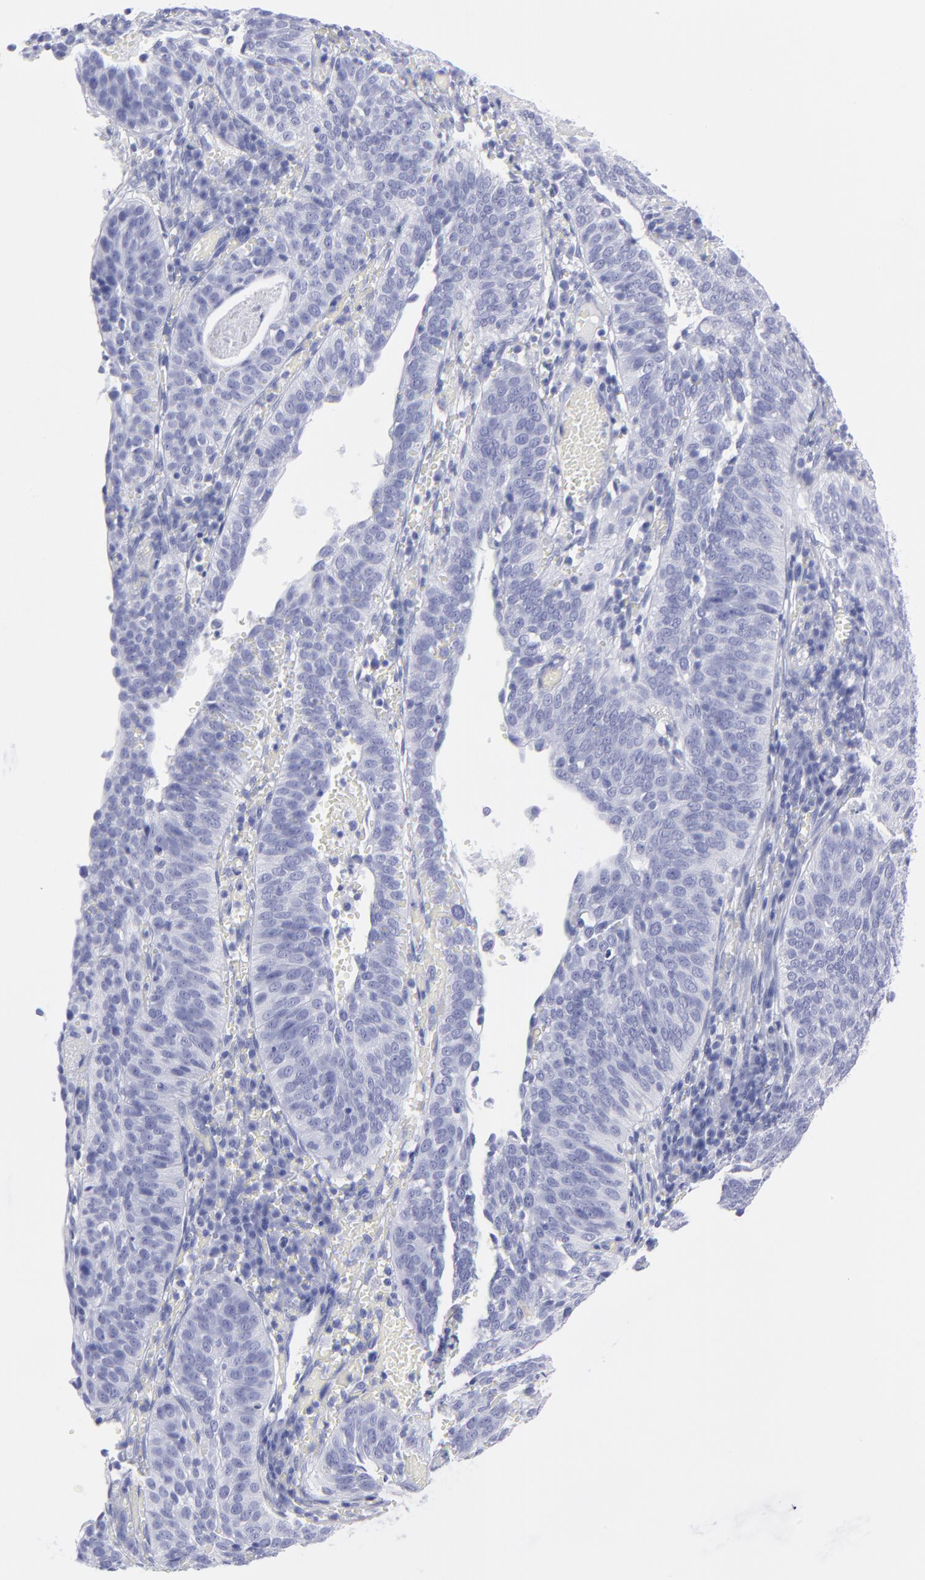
{"staining": {"intensity": "negative", "quantity": "none", "location": "none"}, "tissue": "cervical cancer", "cell_type": "Tumor cells", "image_type": "cancer", "snomed": [{"axis": "morphology", "description": "Squamous cell carcinoma, NOS"}, {"axis": "topography", "description": "Cervix"}], "caption": "A high-resolution photomicrograph shows immunohistochemistry staining of squamous cell carcinoma (cervical), which demonstrates no significant positivity in tumor cells.", "gene": "F13B", "patient": {"sex": "female", "age": 39}}